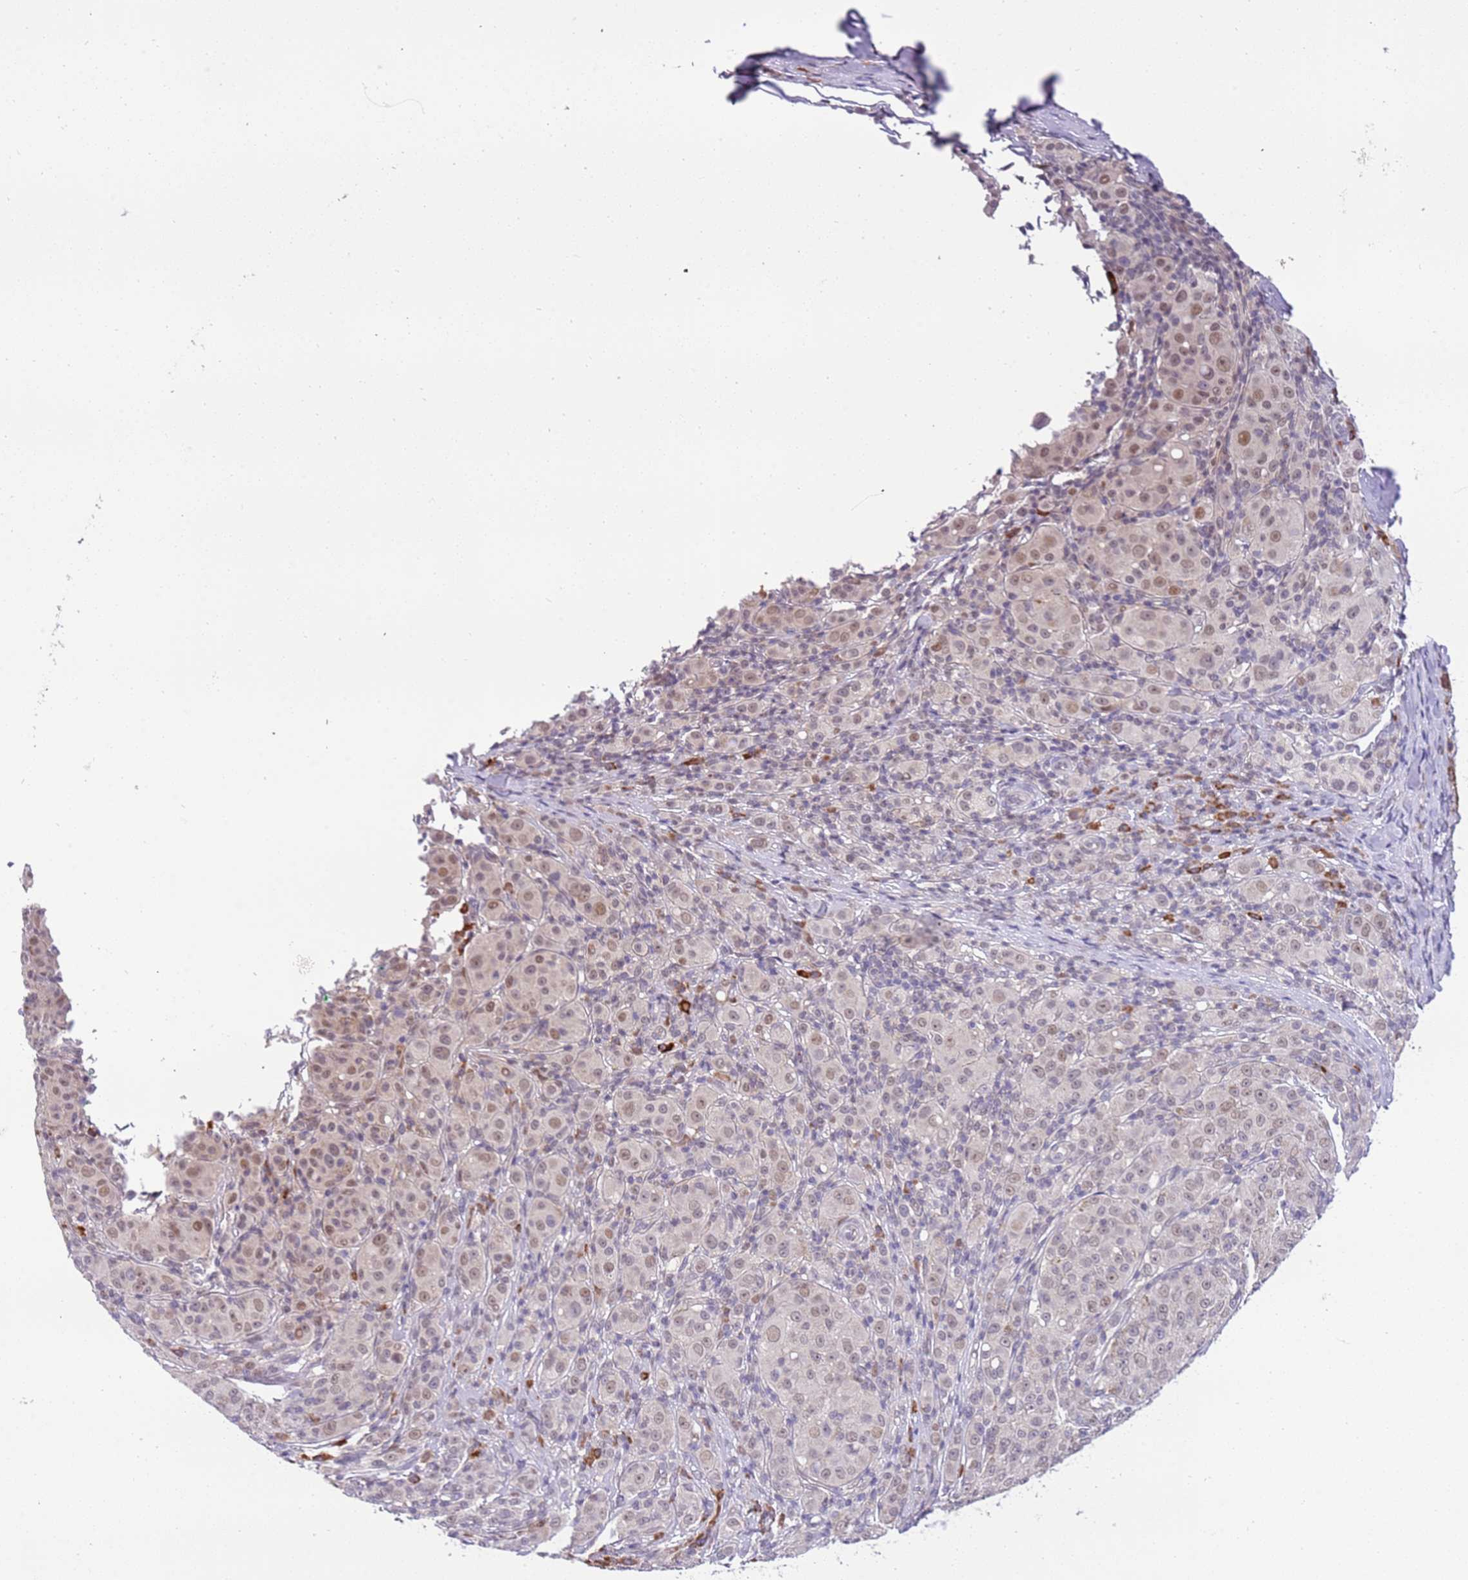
{"staining": {"intensity": "weak", "quantity": "25%-75%", "location": "cytoplasmic/membranous,nuclear"}, "tissue": "melanoma", "cell_type": "Tumor cells", "image_type": "cancer", "snomed": [{"axis": "morphology", "description": "Malignant melanoma, NOS"}, {"axis": "topography", "description": "Skin"}], "caption": "Melanoma stained with a protein marker displays weak staining in tumor cells.", "gene": "MAGEF1", "patient": {"sex": "female", "age": 52}}